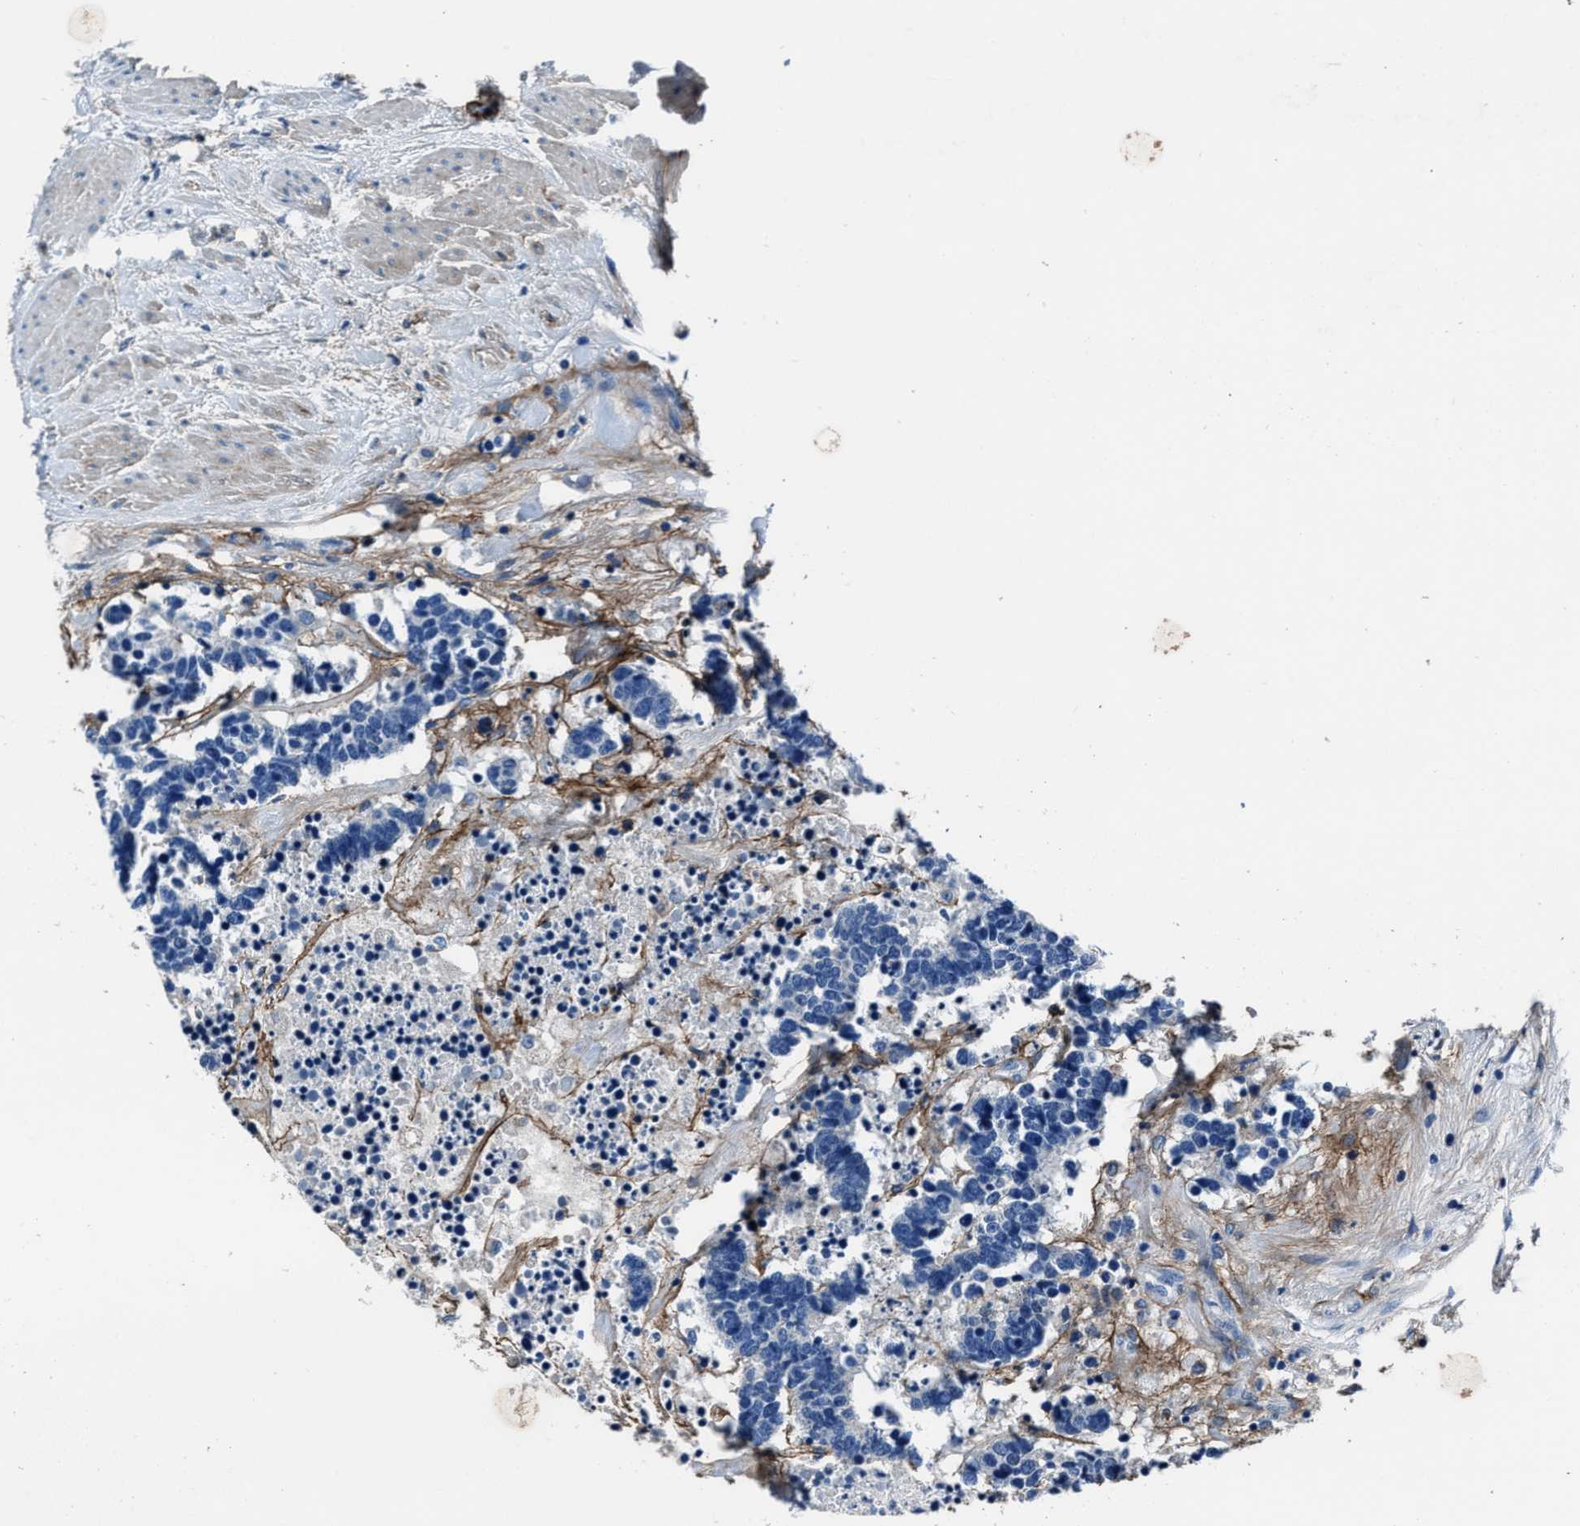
{"staining": {"intensity": "negative", "quantity": "none", "location": "none"}, "tissue": "carcinoid", "cell_type": "Tumor cells", "image_type": "cancer", "snomed": [{"axis": "morphology", "description": "Carcinoma, NOS"}, {"axis": "morphology", "description": "Carcinoid, malignant, NOS"}, {"axis": "topography", "description": "Urinary bladder"}], "caption": "Tumor cells are negative for brown protein staining in carcinoid.", "gene": "FGL2", "patient": {"sex": "male", "age": 57}}